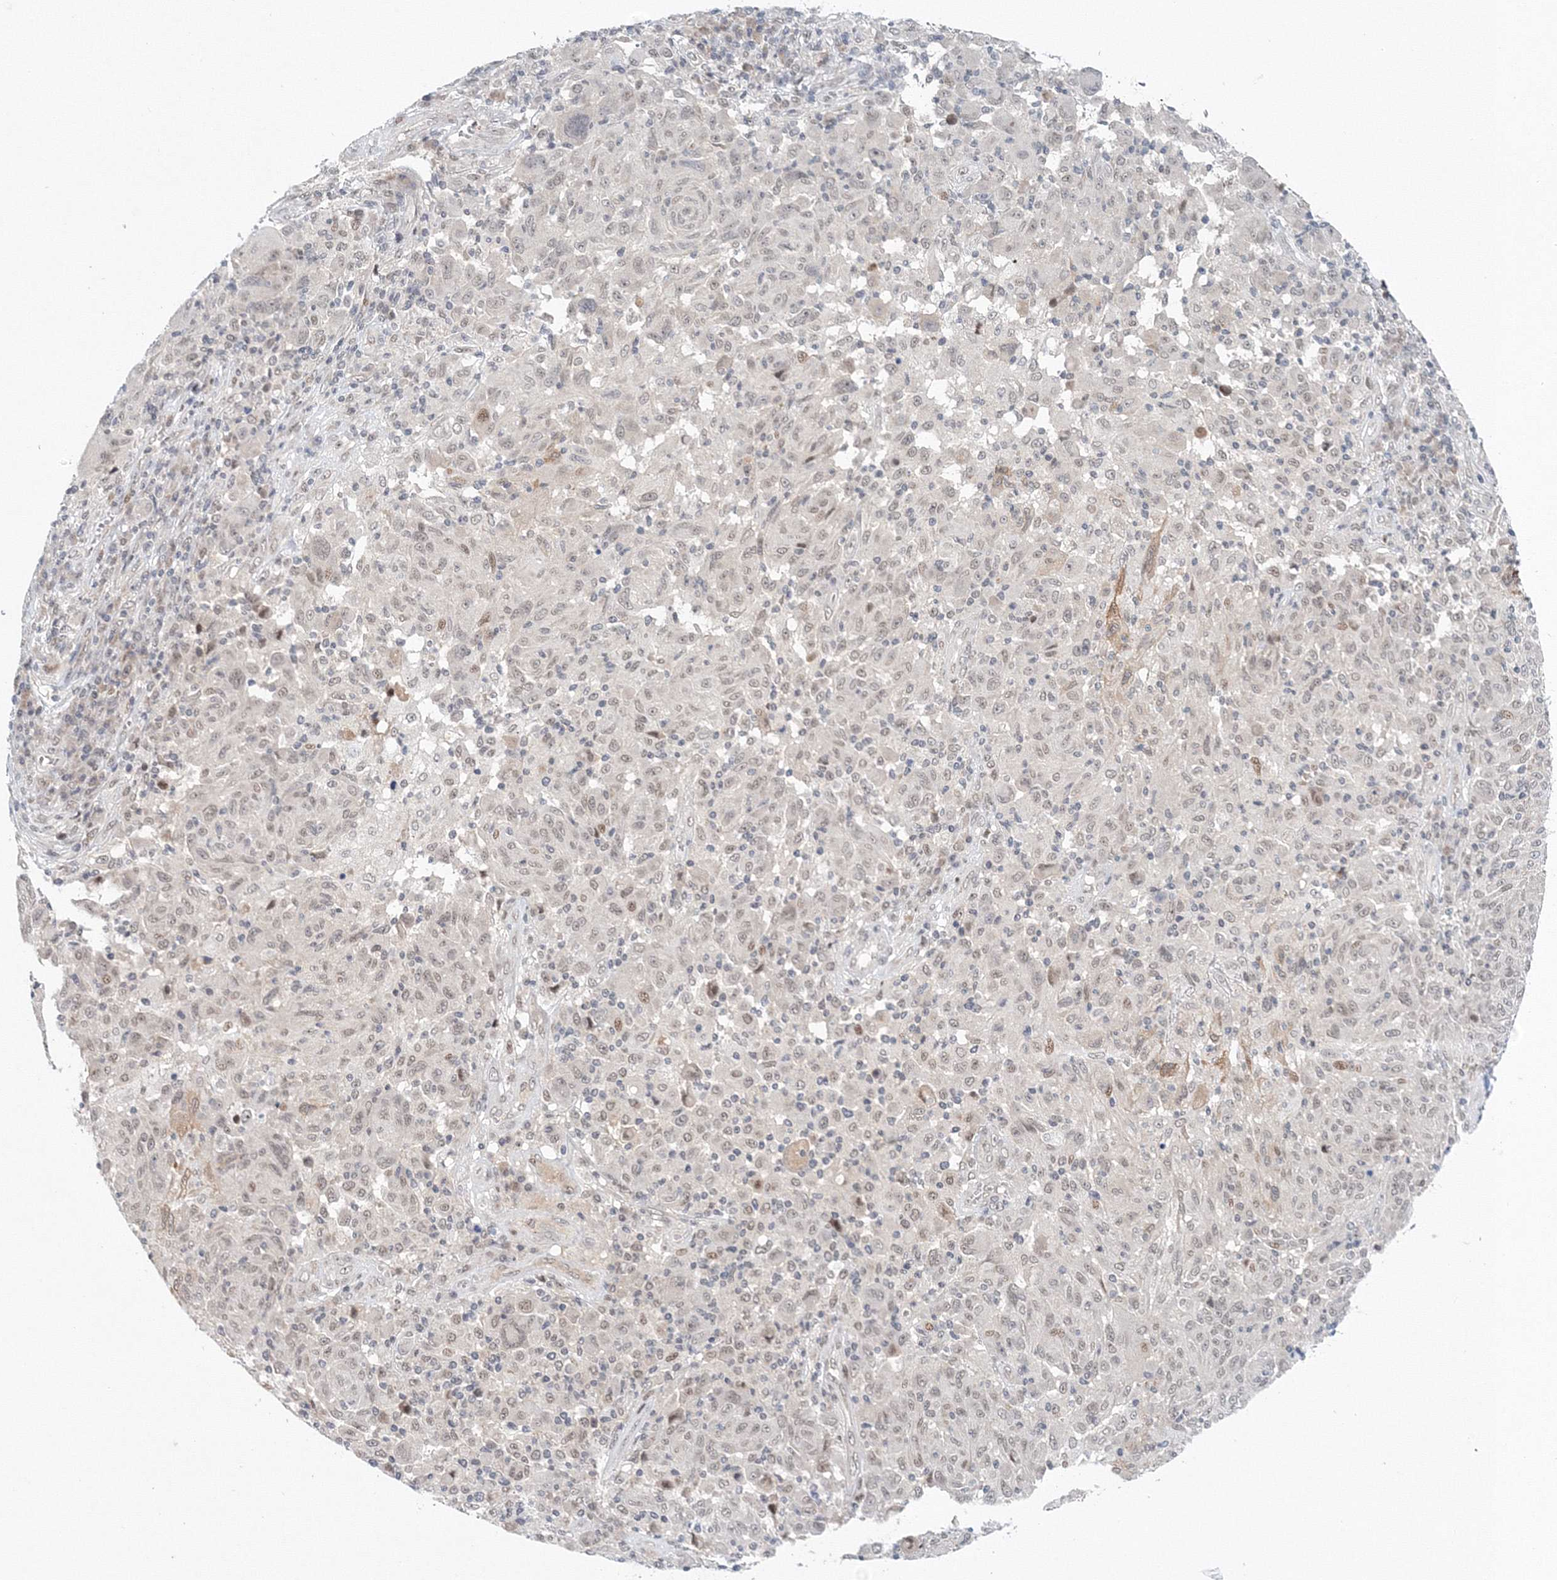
{"staining": {"intensity": "weak", "quantity": "<25%", "location": "nuclear"}, "tissue": "melanoma", "cell_type": "Tumor cells", "image_type": "cancer", "snomed": [{"axis": "morphology", "description": "Malignant melanoma, NOS"}, {"axis": "topography", "description": "Skin"}], "caption": "High power microscopy histopathology image of an immunohistochemistry (IHC) photomicrograph of melanoma, revealing no significant staining in tumor cells.", "gene": "NOA1", "patient": {"sex": "male", "age": 53}}